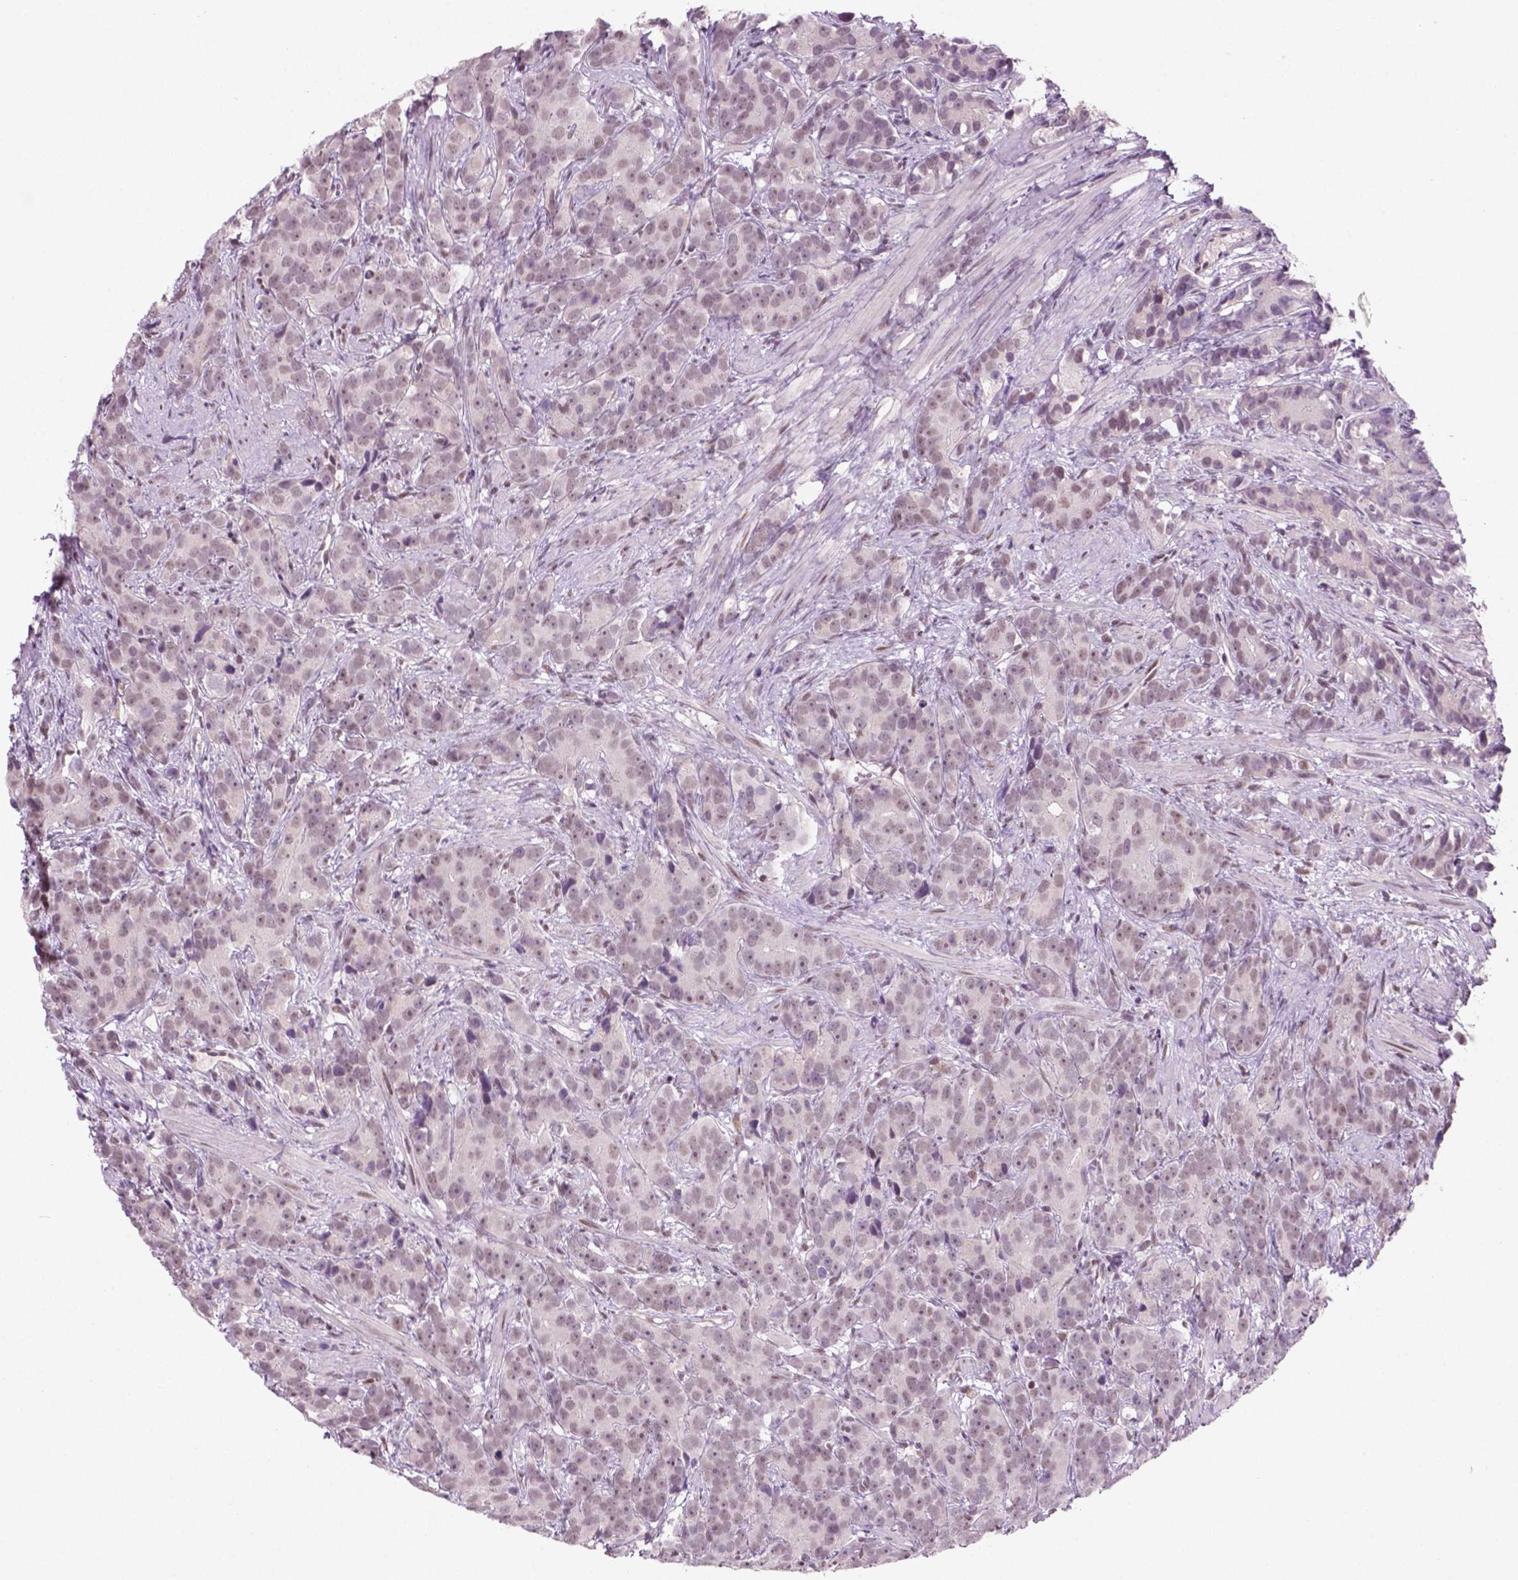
{"staining": {"intensity": "weak", "quantity": ">75%", "location": "nuclear"}, "tissue": "prostate cancer", "cell_type": "Tumor cells", "image_type": "cancer", "snomed": [{"axis": "morphology", "description": "Adenocarcinoma, High grade"}, {"axis": "topography", "description": "Prostate"}], "caption": "The photomicrograph reveals staining of prostate cancer, revealing weak nuclear protein positivity (brown color) within tumor cells.", "gene": "PHAX", "patient": {"sex": "male", "age": 90}}